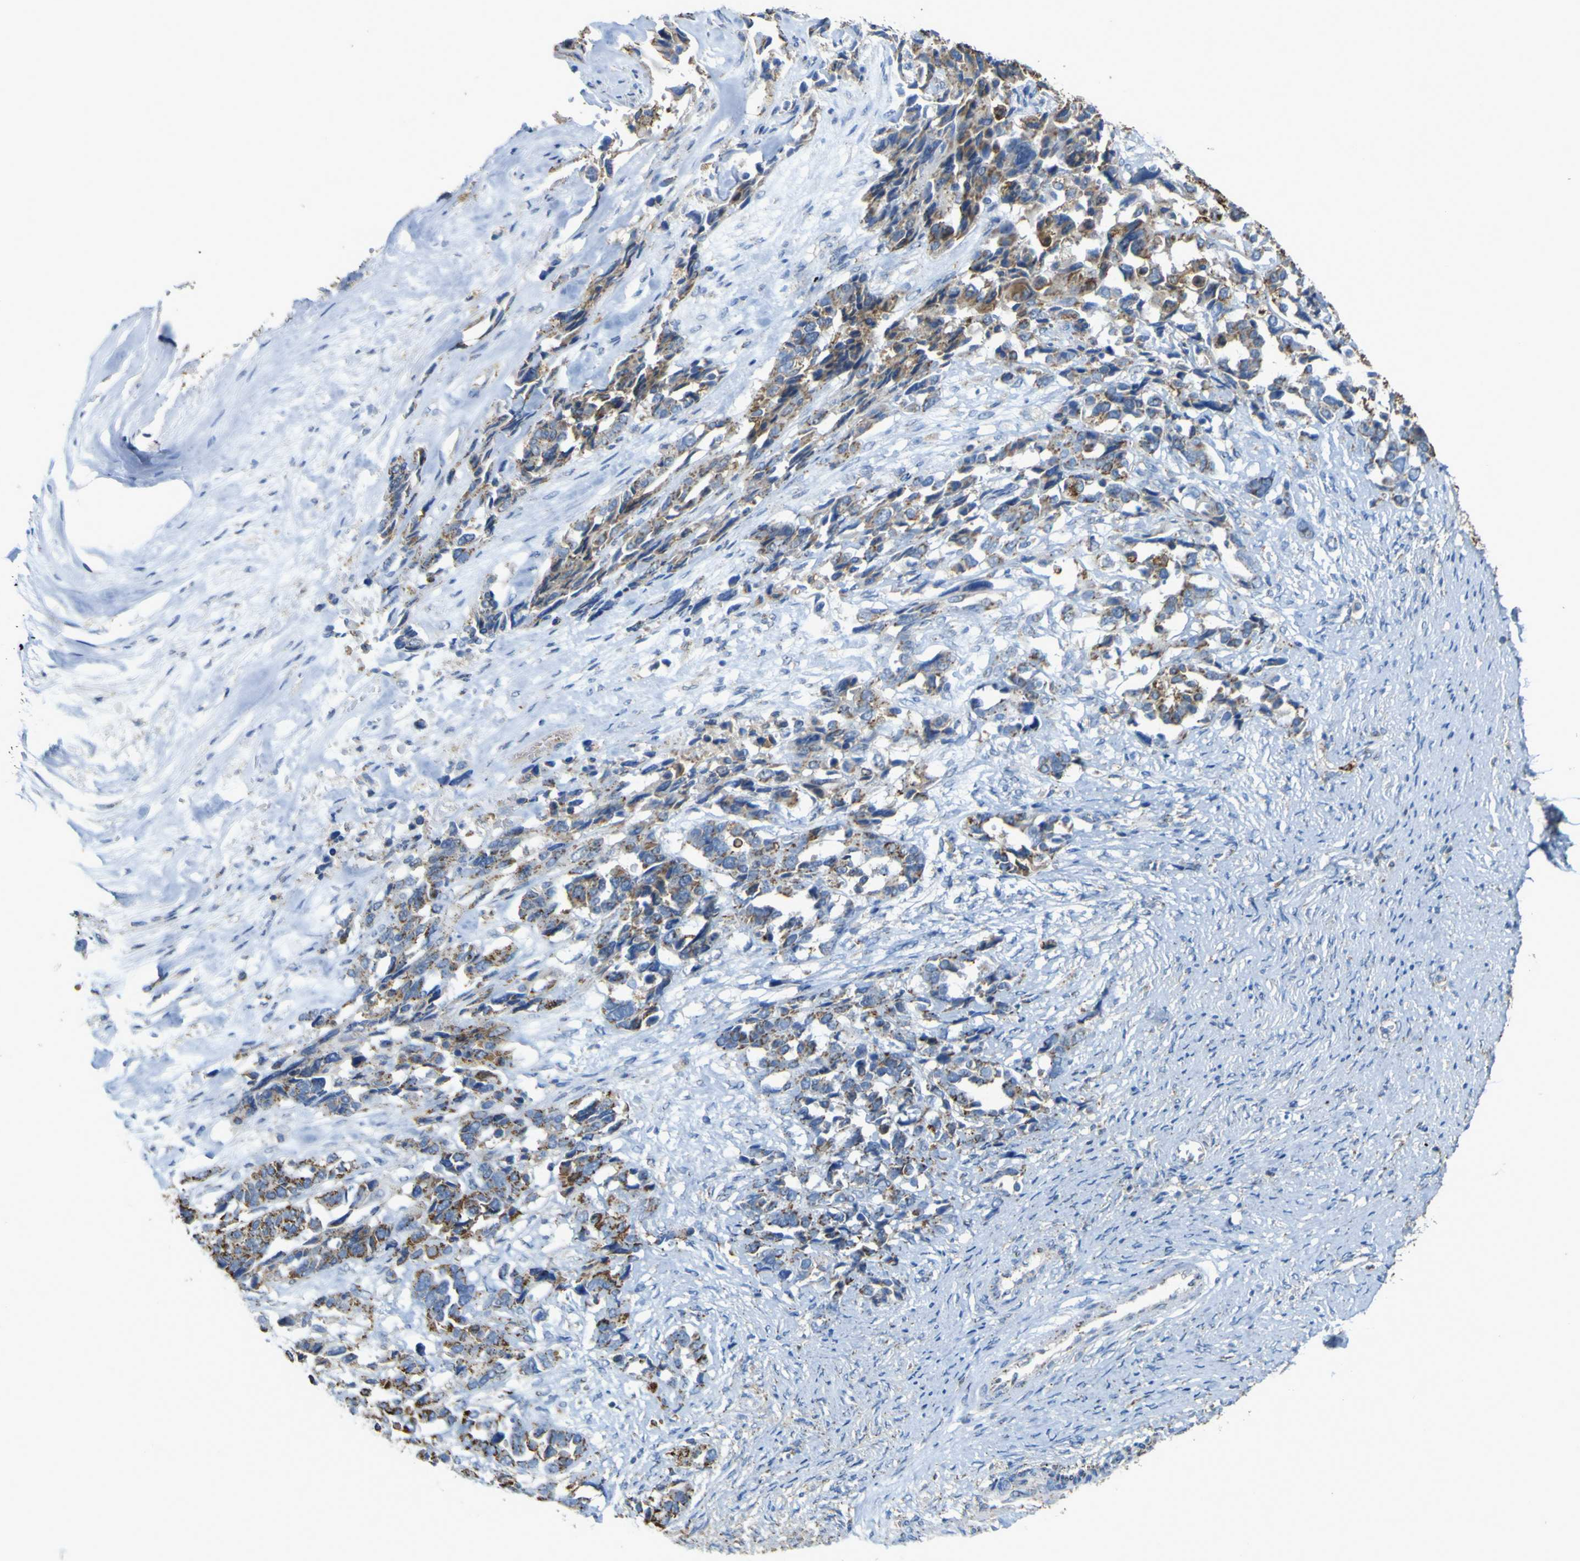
{"staining": {"intensity": "strong", "quantity": "25%-75%", "location": "cytoplasmic/membranous"}, "tissue": "ovarian cancer", "cell_type": "Tumor cells", "image_type": "cancer", "snomed": [{"axis": "morphology", "description": "Cystadenocarcinoma, serous, NOS"}, {"axis": "topography", "description": "Ovary"}], "caption": "Serous cystadenocarcinoma (ovarian) stained for a protein demonstrates strong cytoplasmic/membranous positivity in tumor cells.", "gene": "ACSL3", "patient": {"sex": "female", "age": 44}}